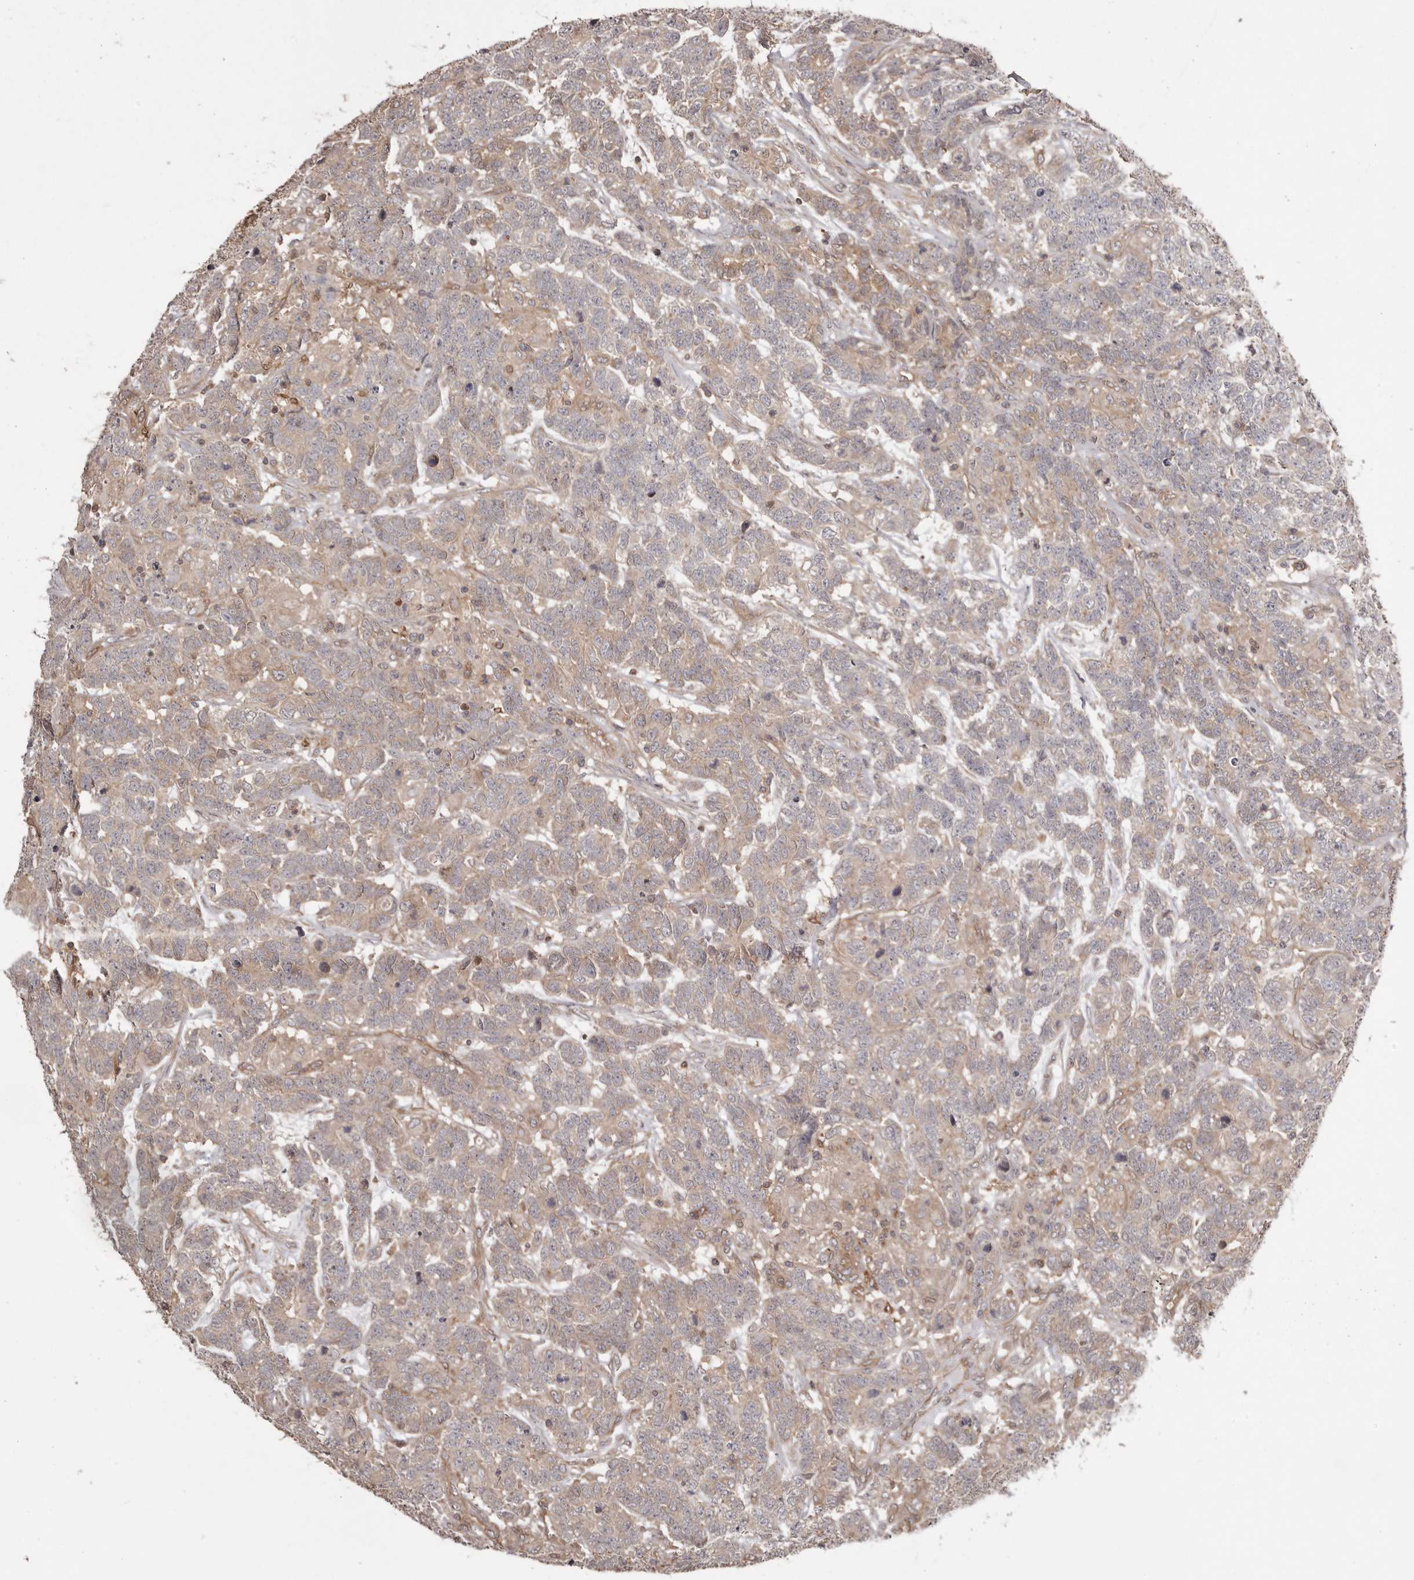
{"staining": {"intensity": "weak", "quantity": "25%-75%", "location": "cytoplasmic/membranous"}, "tissue": "testis cancer", "cell_type": "Tumor cells", "image_type": "cancer", "snomed": [{"axis": "morphology", "description": "Carcinoma, Embryonal, NOS"}, {"axis": "topography", "description": "Testis"}], "caption": "High-power microscopy captured an immunohistochemistry micrograph of testis embryonal carcinoma, revealing weak cytoplasmic/membranous expression in approximately 25%-75% of tumor cells.", "gene": "NFKBIA", "patient": {"sex": "male", "age": 26}}